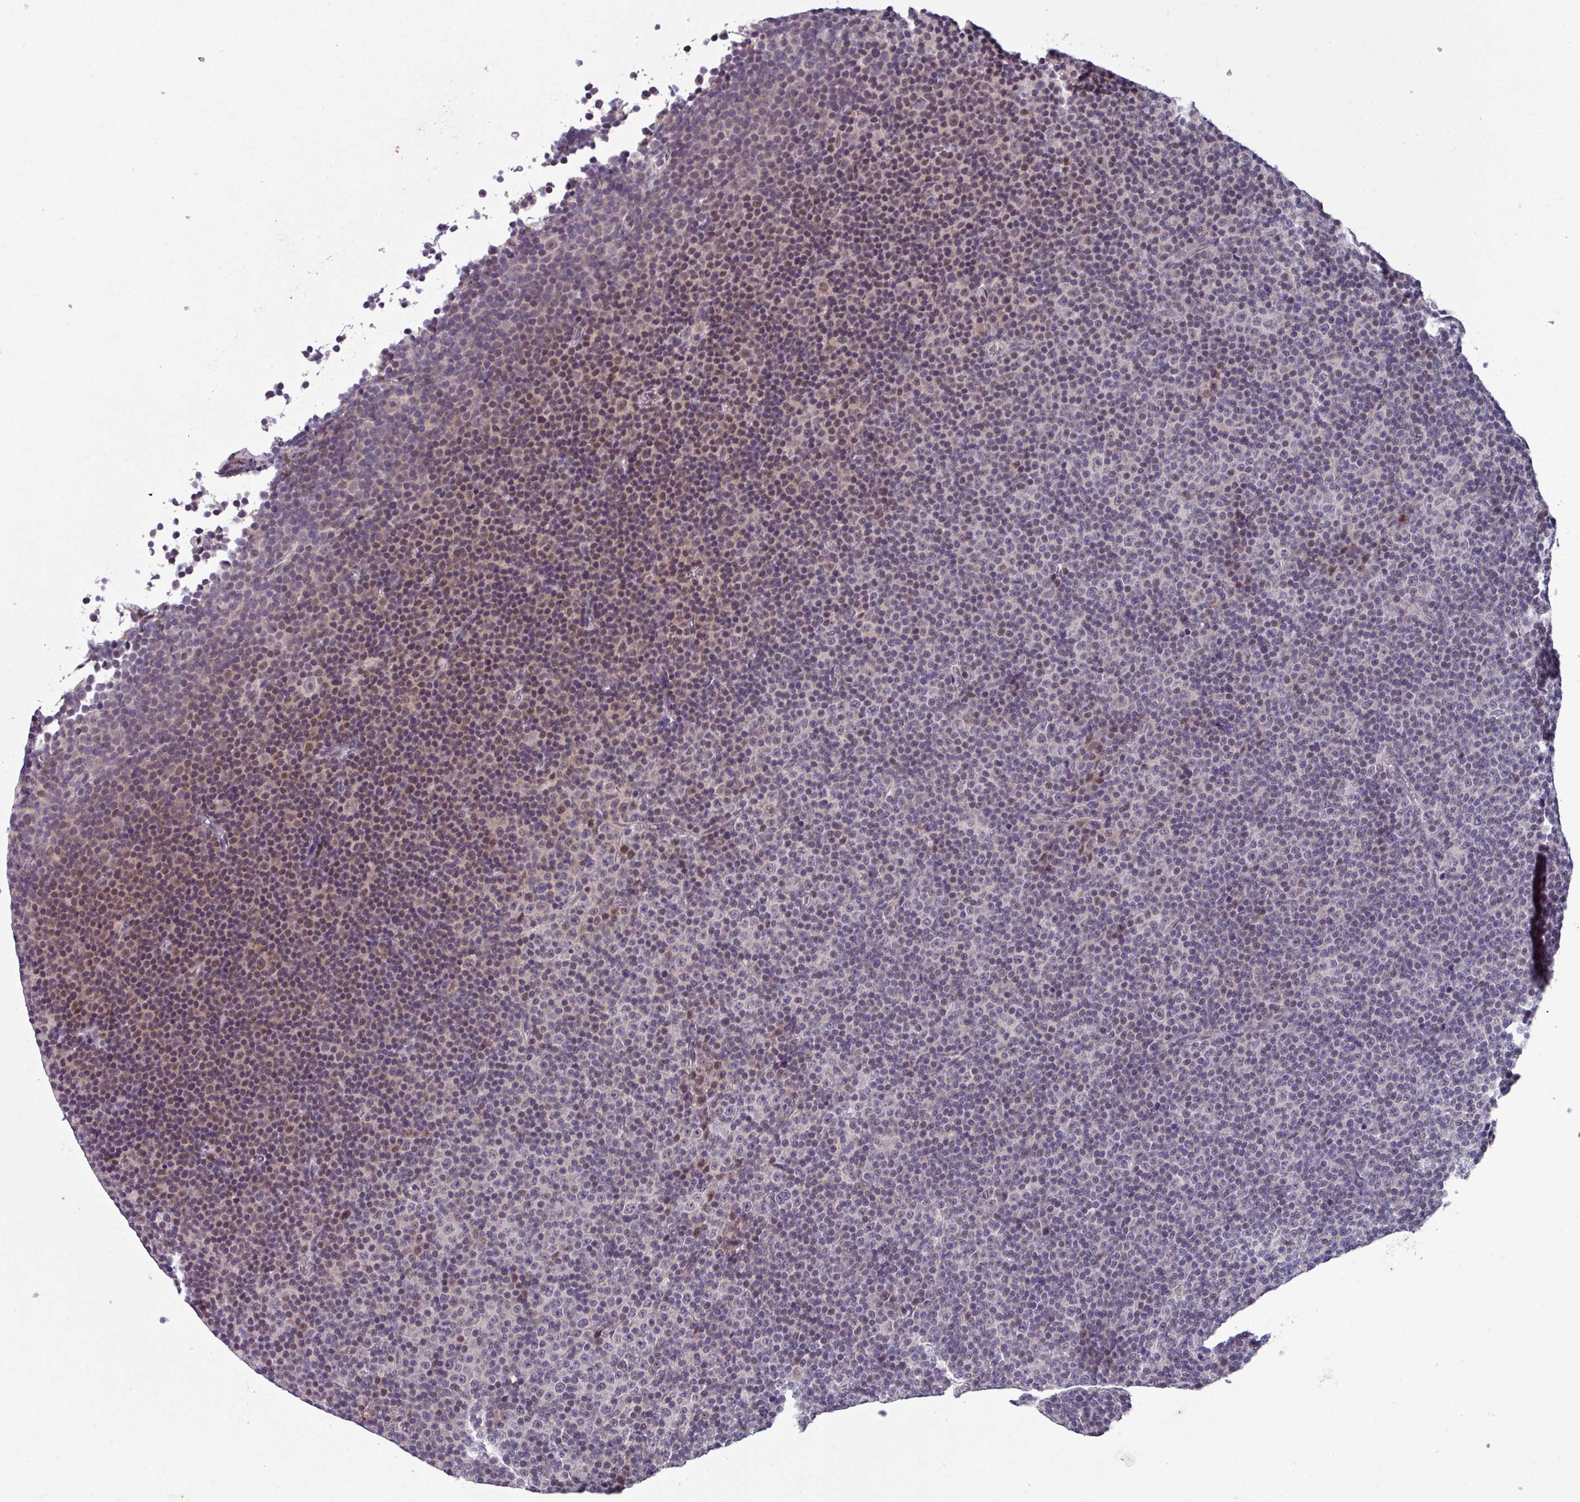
{"staining": {"intensity": "weak", "quantity": "25%-75%", "location": "nuclear"}, "tissue": "lymphoma", "cell_type": "Tumor cells", "image_type": "cancer", "snomed": [{"axis": "morphology", "description": "Malignant lymphoma, non-Hodgkin's type, Low grade"}, {"axis": "topography", "description": "Lymph node"}], "caption": "High-power microscopy captured an immunohistochemistry micrograph of lymphoma, revealing weak nuclear staining in about 25%-75% of tumor cells.", "gene": "ZFP3", "patient": {"sex": "female", "age": 67}}